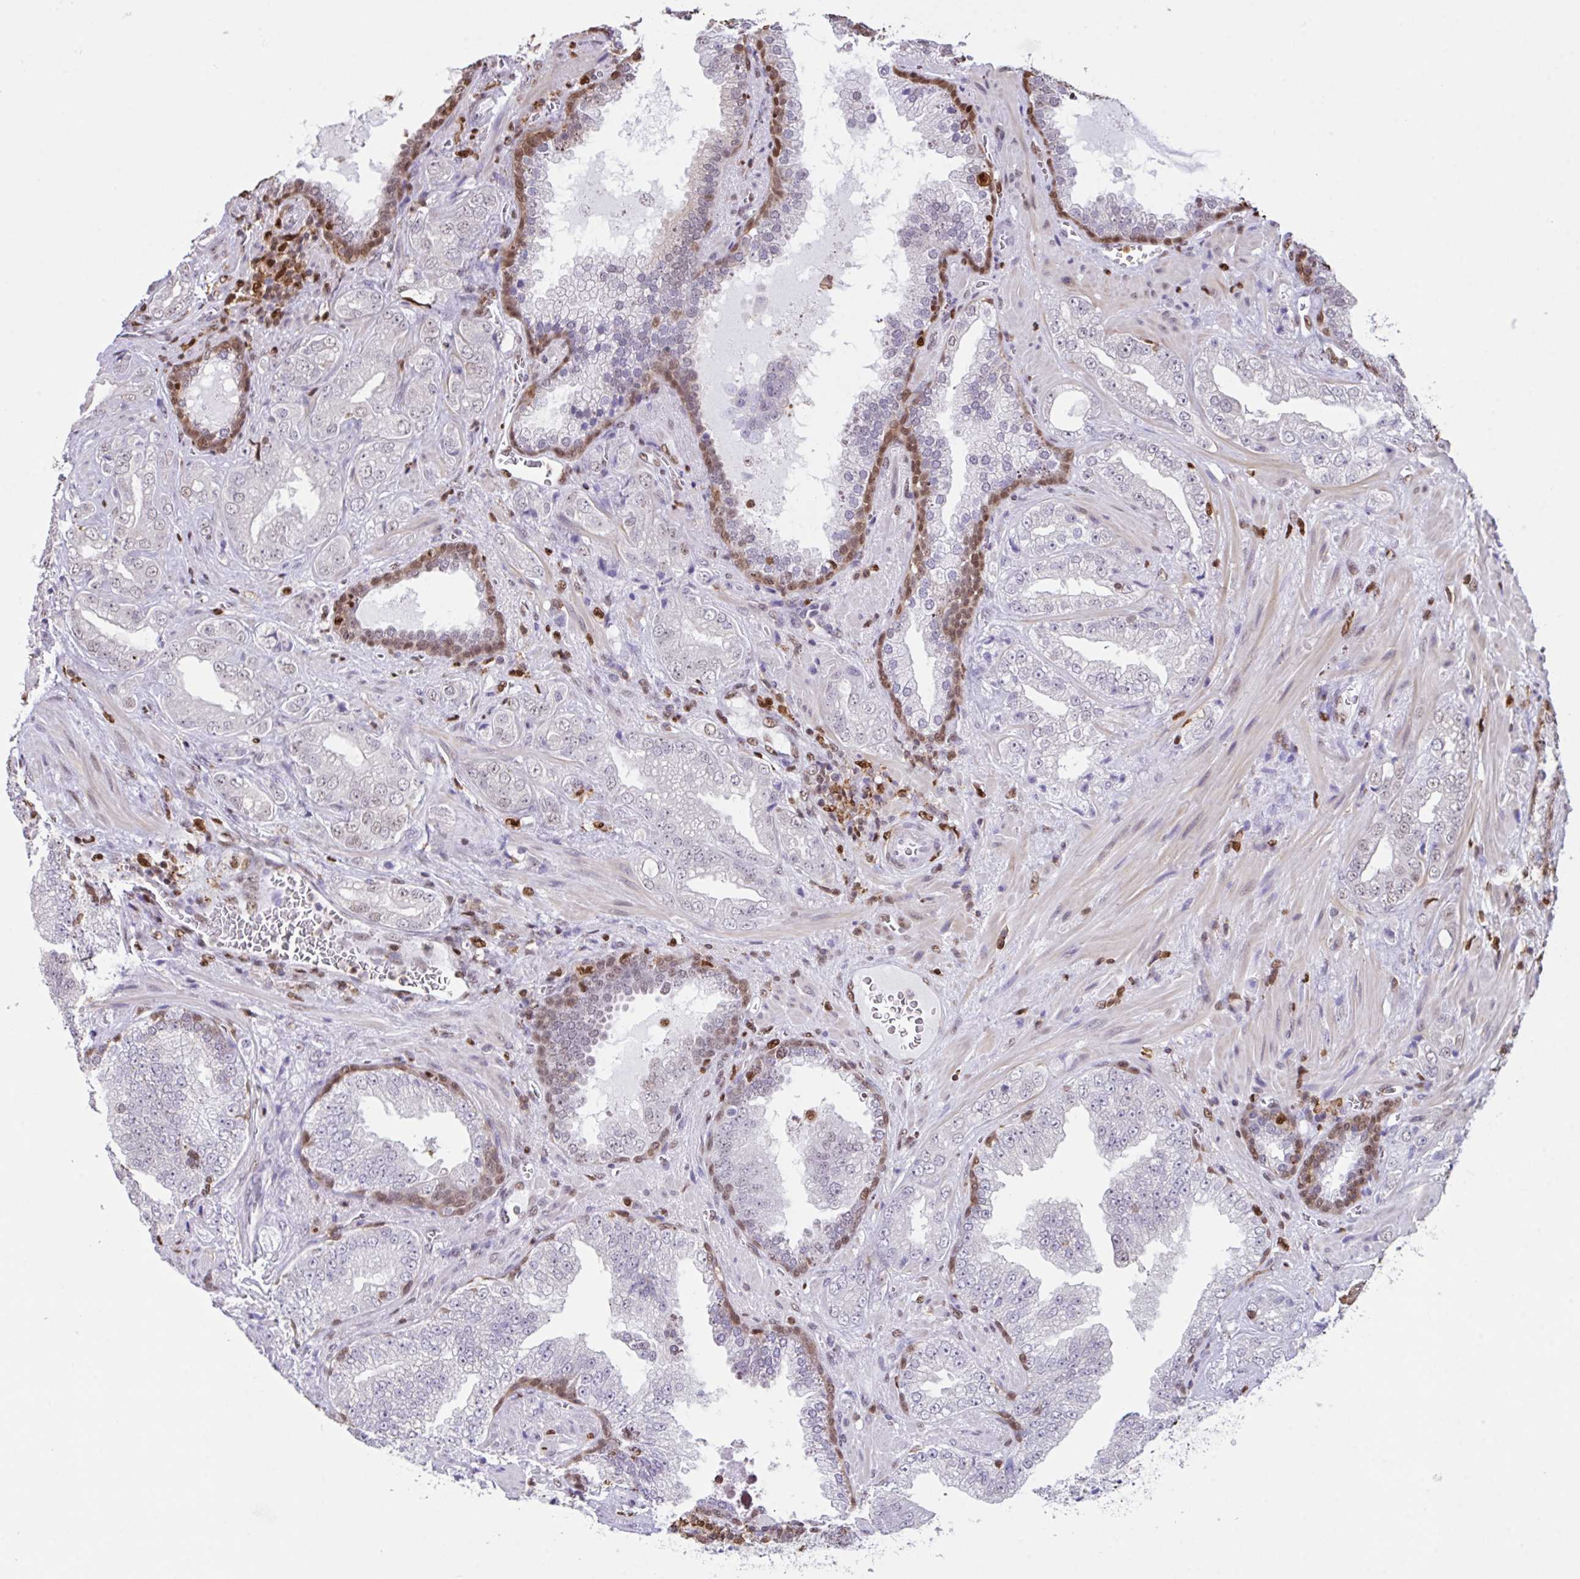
{"staining": {"intensity": "negative", "quantity": "none", "location": "none"}, "tissue": "prostate cancer", "cell_type": "Tumor cells", "image_type": "cancer", "snomed": [{"axis": "morphology", "description": "Adenocarcinoma, High grade"}, {"axis": "topography", "description": "Prostate"}], "caption": "DAB (3,3'-diaminobenzidine) immunohistochemical staining of human prostate cancer reveals no significant positivity in tumor cells.", "gene": "BTBD10", "patient": {"sex": "male", "age": 67}}